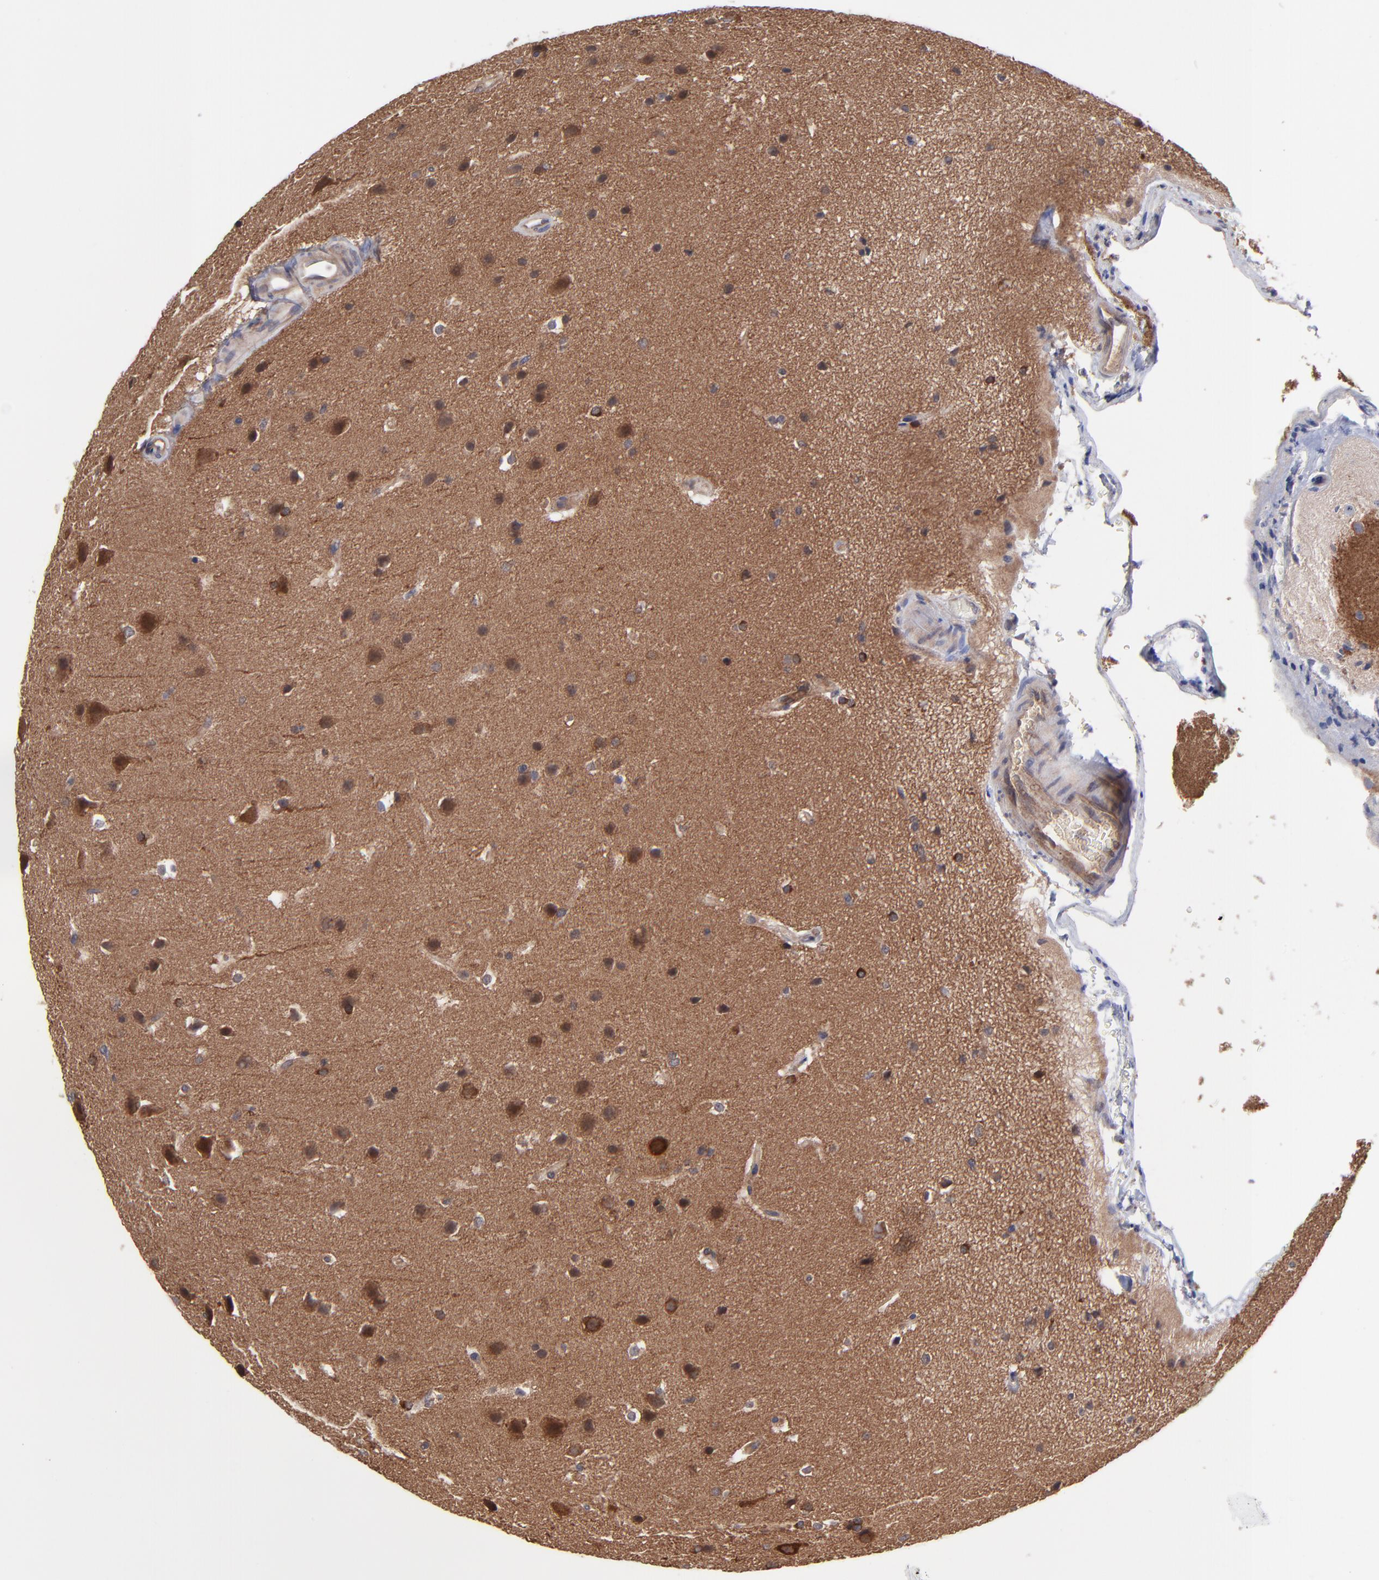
{"staining": {"intensity": "strong", "quantity": ">75%", "location": "cytoplasmic/membranous"}, "tissue": "glioma", "cell_type": "Tumor cells", "image_type": "cancer", "snomed": [{"axis": "morphology", "description": "Glioma, malignant, Low grade"}, {"axis": "topography", "description": "Cerebral cortex"}], "caption": "Glioma was stained to show a protein in brown. There is high levels of strong cytoplasmic/membranous staining in about >75% of tumor cells.", "gene": "ZNF780B", "patient": {"sex": "female", "age": 47}}